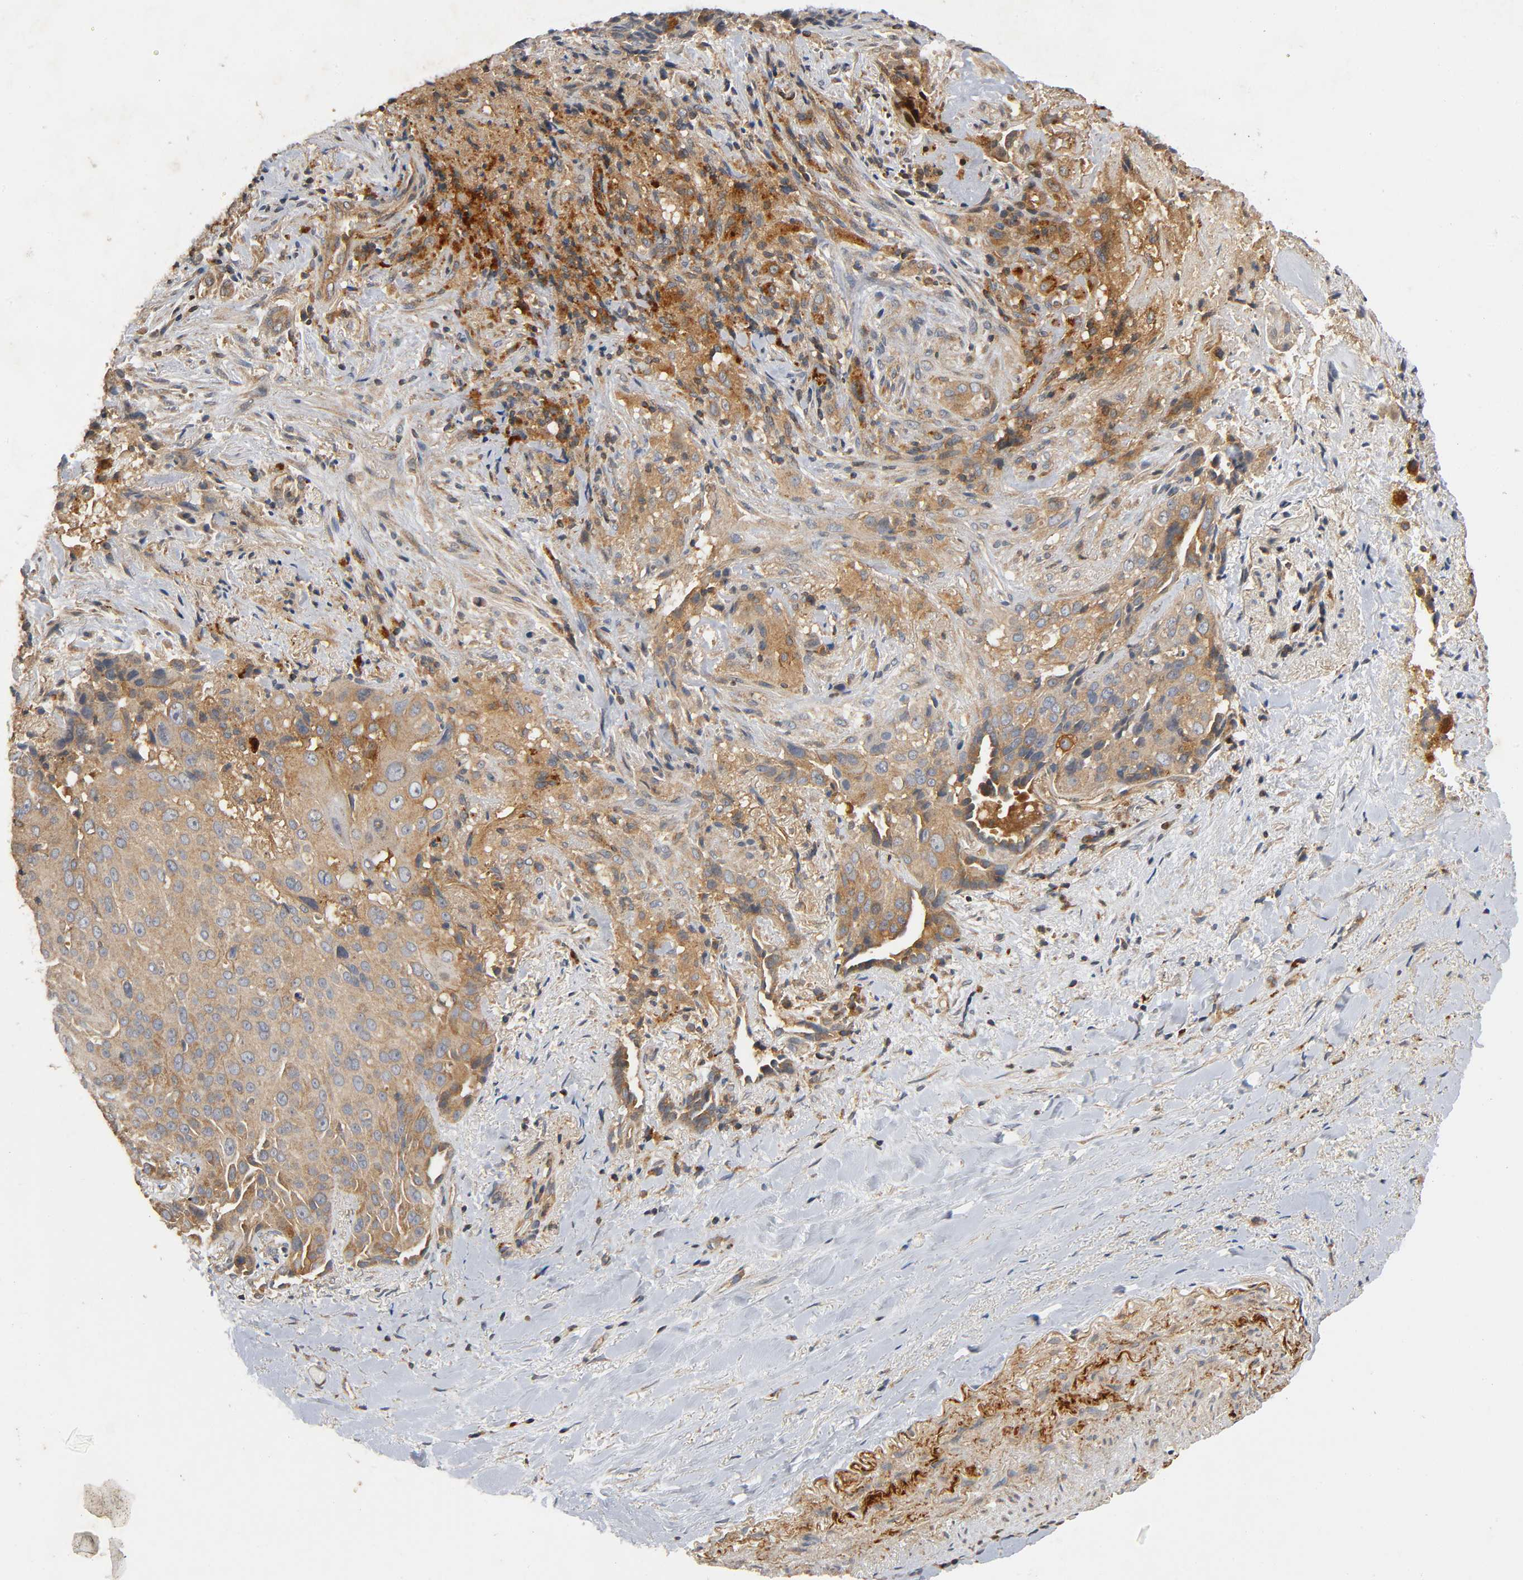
{"staining": {"intensity": "moderate", "quantity": ">75%", "location": "cytoplasmic/membranous"}, "tissue": "lung cancer", "cell_type": "Tumor cells", "image_type": "cancer", "snomed": [{"axis": "morphology", "description": "Squamous cell carcinoma, NOS"}, {"axis": "topography", "description": "Lung"}], "caption": "Immunohistochemistry (IHC) micrograph of neoplastic tissue: lung cancer (squamous cell carcinoma) stained using IHC shows medium levels of moderate protein expression localized specifically in the cytoplasmic/membranous of tumor cells, appearing as a cytoplasmic/membranous brown color.", "gene": "IKBKB", "patient": {"sex": "male", "age": 54}}